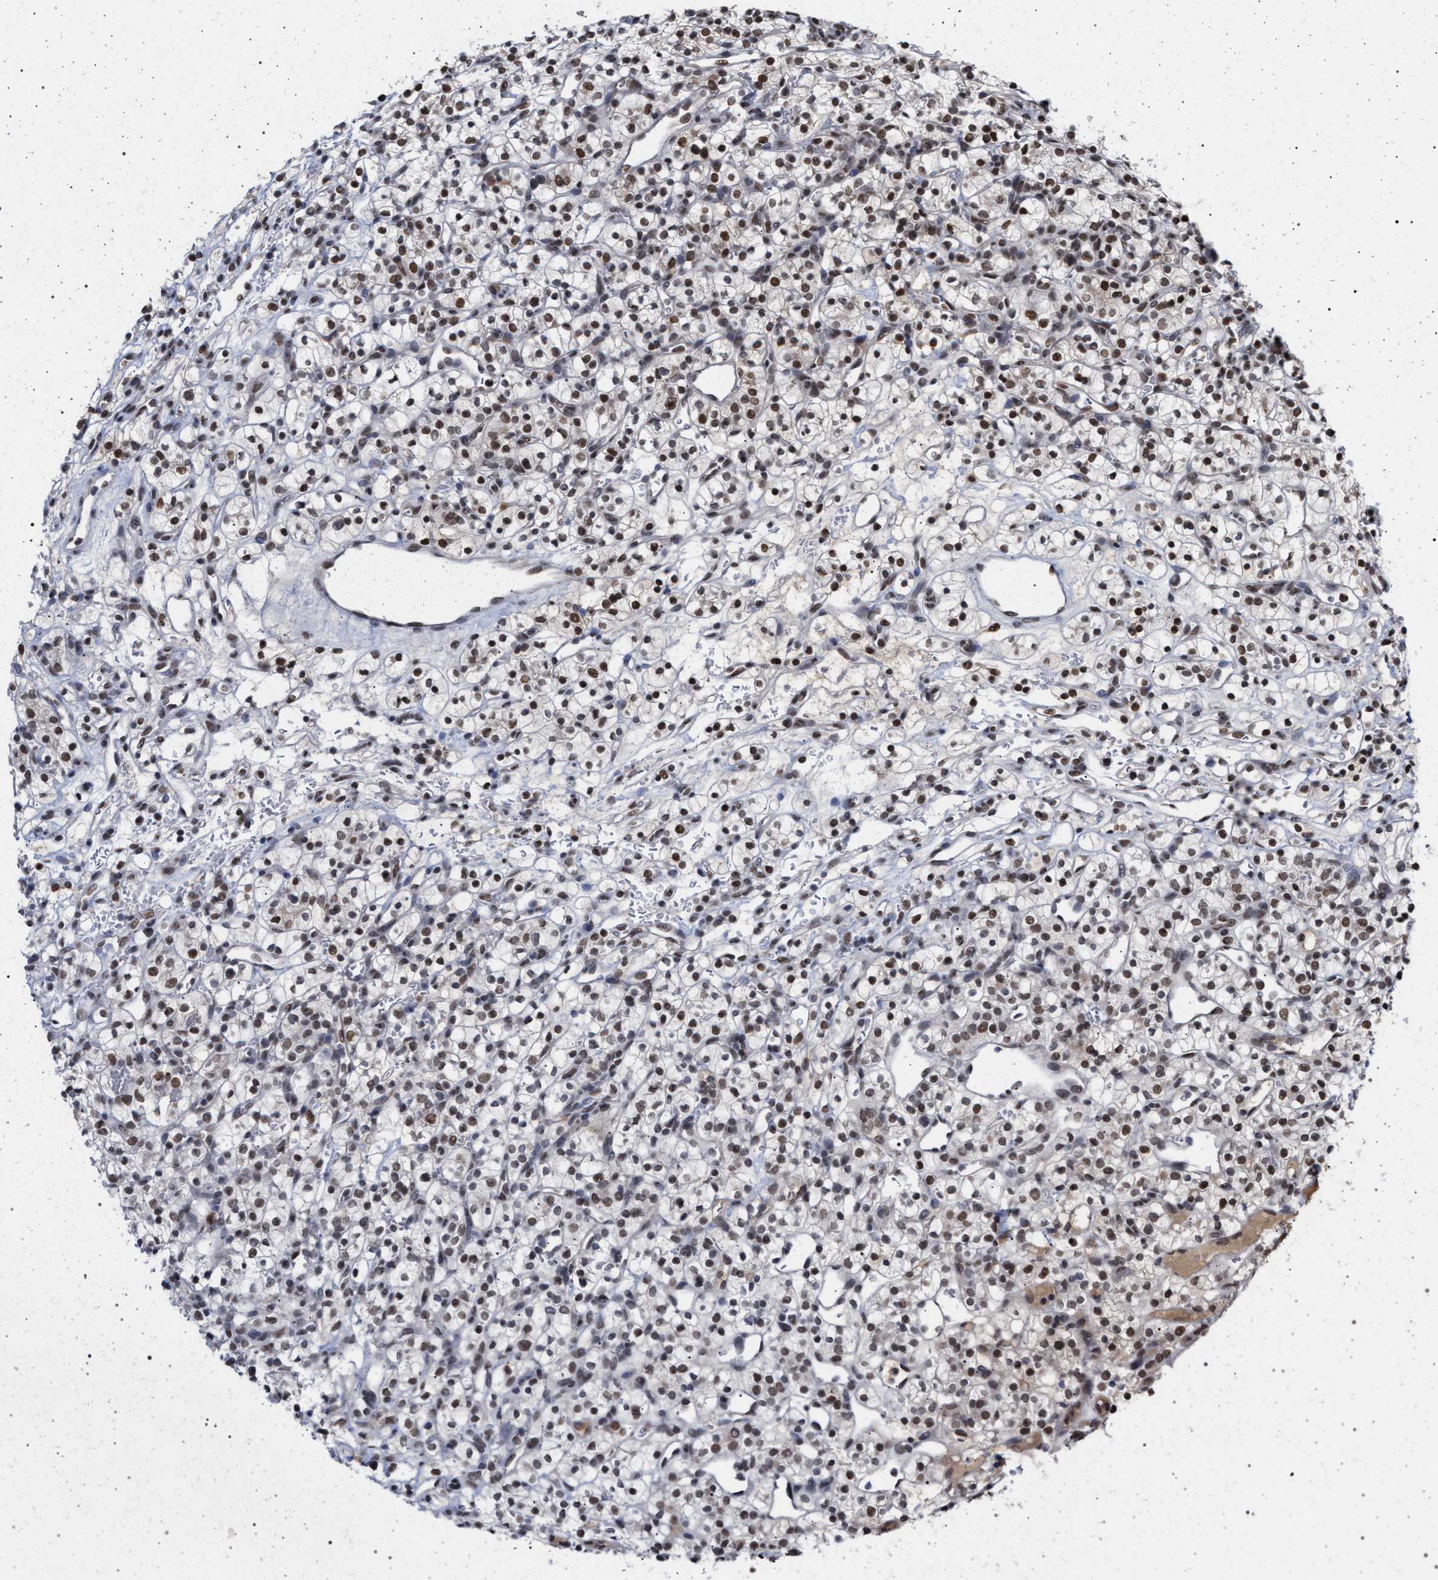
{"staining": {"intensity": "moderate", "quantity": ">75%", "location": "nuclear"}, "tissue": "renal cancer", "cell_type": "Tumor cells", "image_type": "cancer", "snomed": [{"axis": "morphology", "description": "Adenocarcinoma, NOS"}, {"axis": "topography", "description": "Kidney"}], "caption": "An image of renal adenocarcinoma stained for a protein reveals moderate nuclear brown staining in tumor cells. (brown staining indicates protein expression, while blue staining denotes nuclei).", "gene": "PHF12", "patient": {"sex": "female", "age": 57}}